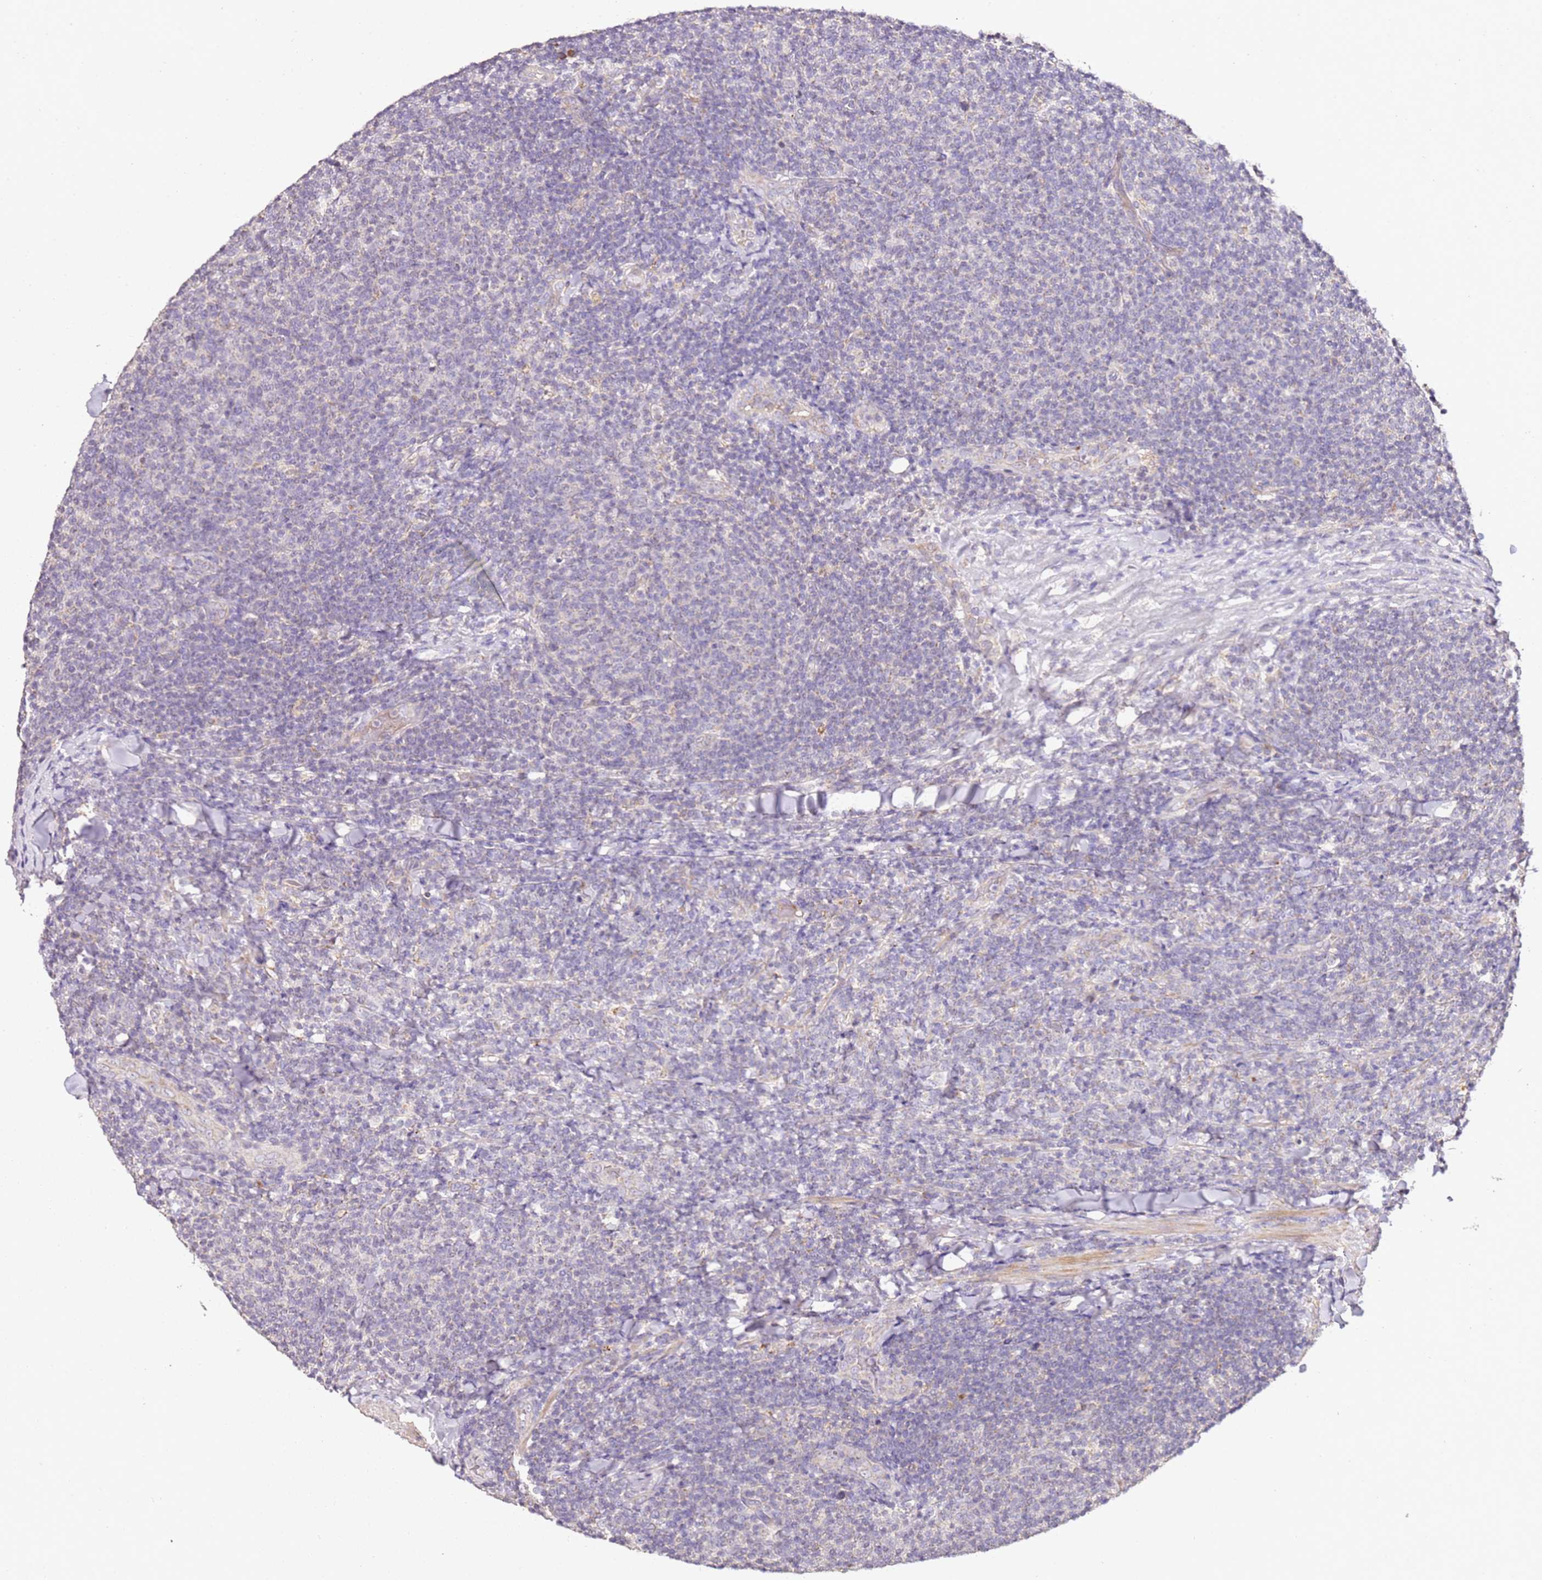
{"staining": {"intensity": "negative", "quantity": "none", "location": "none"}, "tissue": "lymphoma", "cell_type": "Tumor cells", "image_type": "cancer", "snomed": [{"axis": "morphology", "description": "Malignant lymphoma, non-Hodgkin's type, Low grade"}, {"axis": "topography", "description": "Lymph node"}], "caption": "There is no significant expression in tumor cells of lymphoma.", "gene": "OR2B11", "patient": {"sex": "male", "age": 66}}